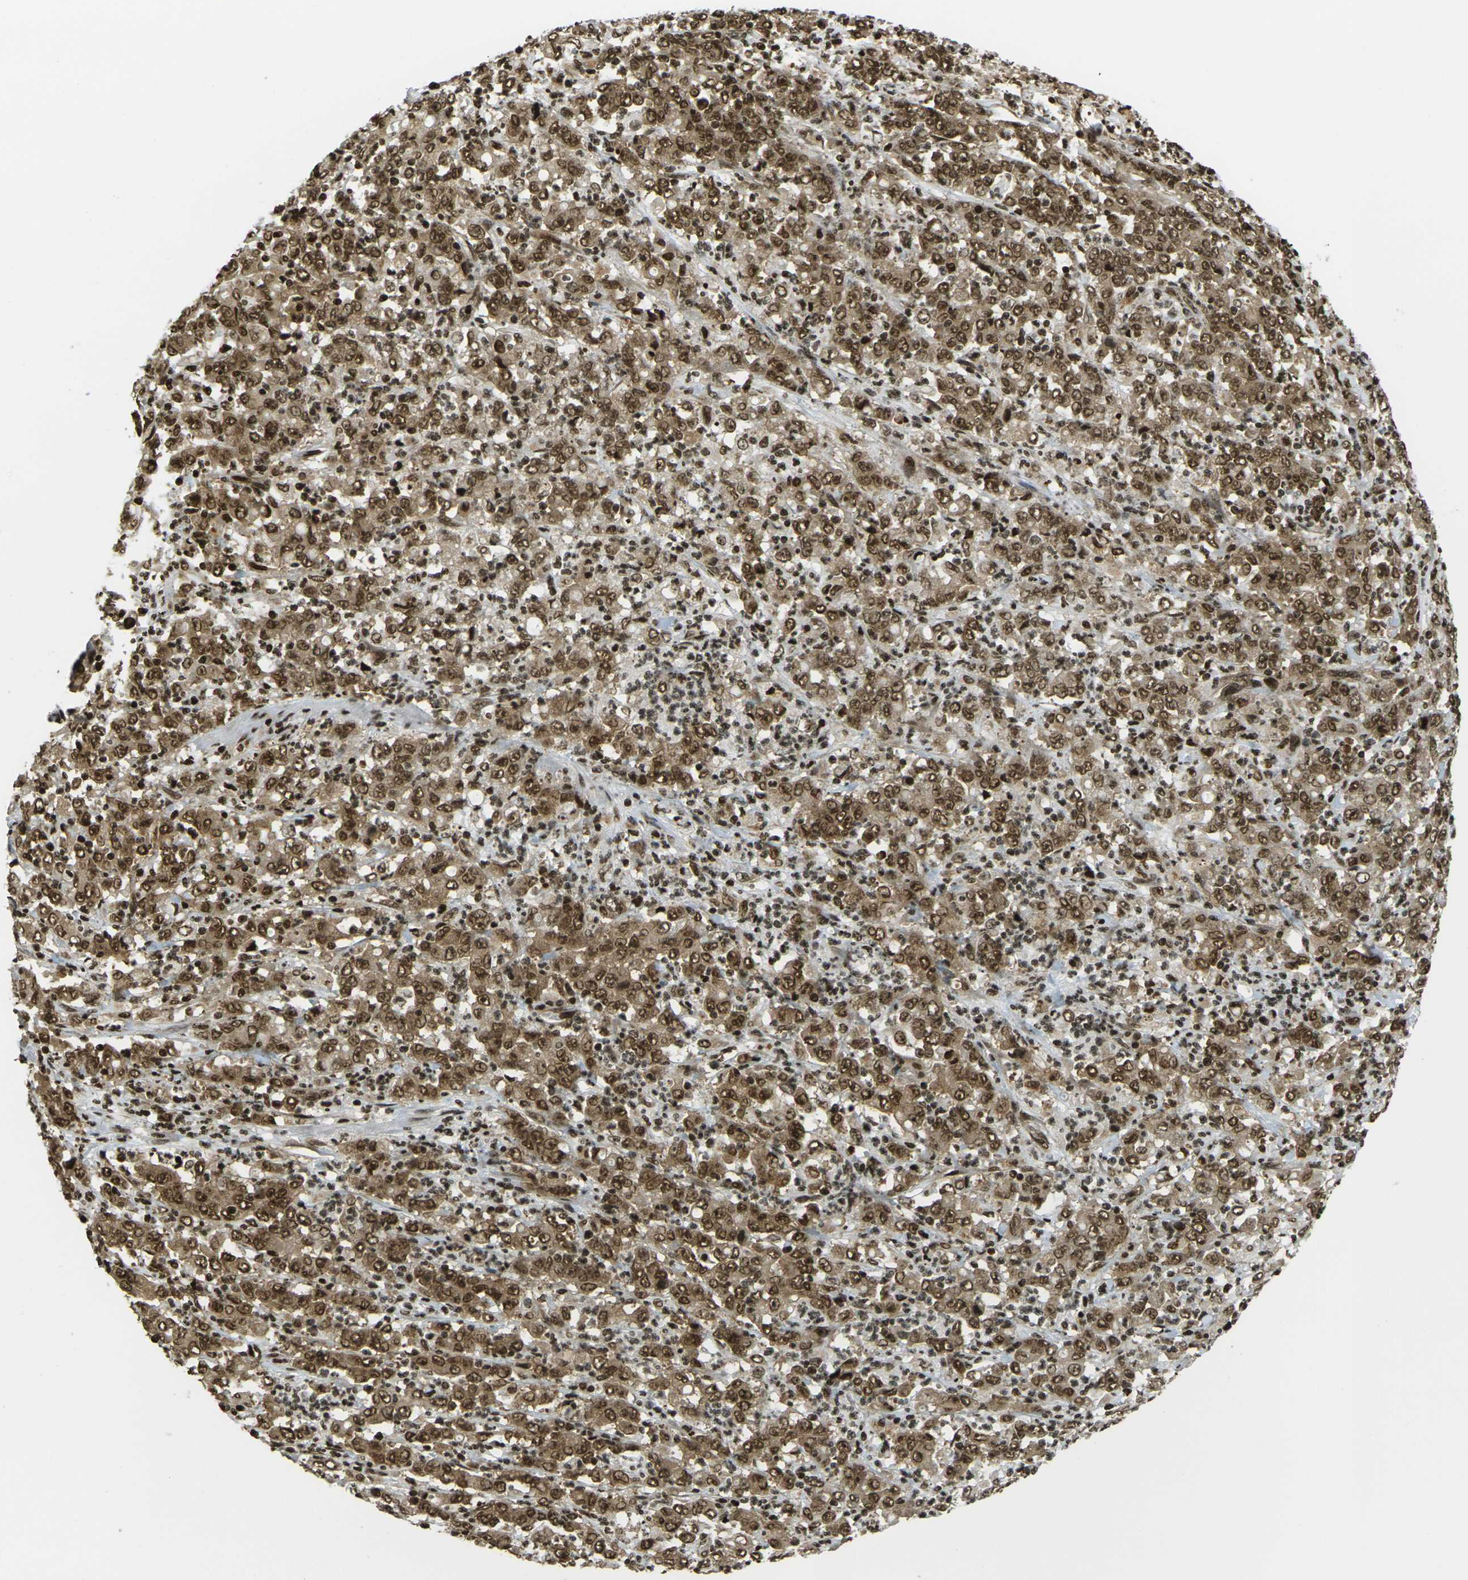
{"staining": {"intensity": "moderate", "quantity": ">75%", "location": "cytoplasmic/membranous,nuclear"}, "tissue": "stomach cancer", "cell_type": "Tumor cells", "image_type": "cancer", "snomed": [{"axis": "morphology", "description": "Adenocarcinoma, NOS"}, {"axis": "topography", "description": "Stomach, lower"}], "caption": "Adenocarcinoma (stomach) was stained to show a protein in brown. There is medium levels of moderate cytoplasmic/membranous and nuclear staining in approximately >75% of tumor cells.", "gene": "RUVBL2", "patient": {"sex": "female", "age": 71}}